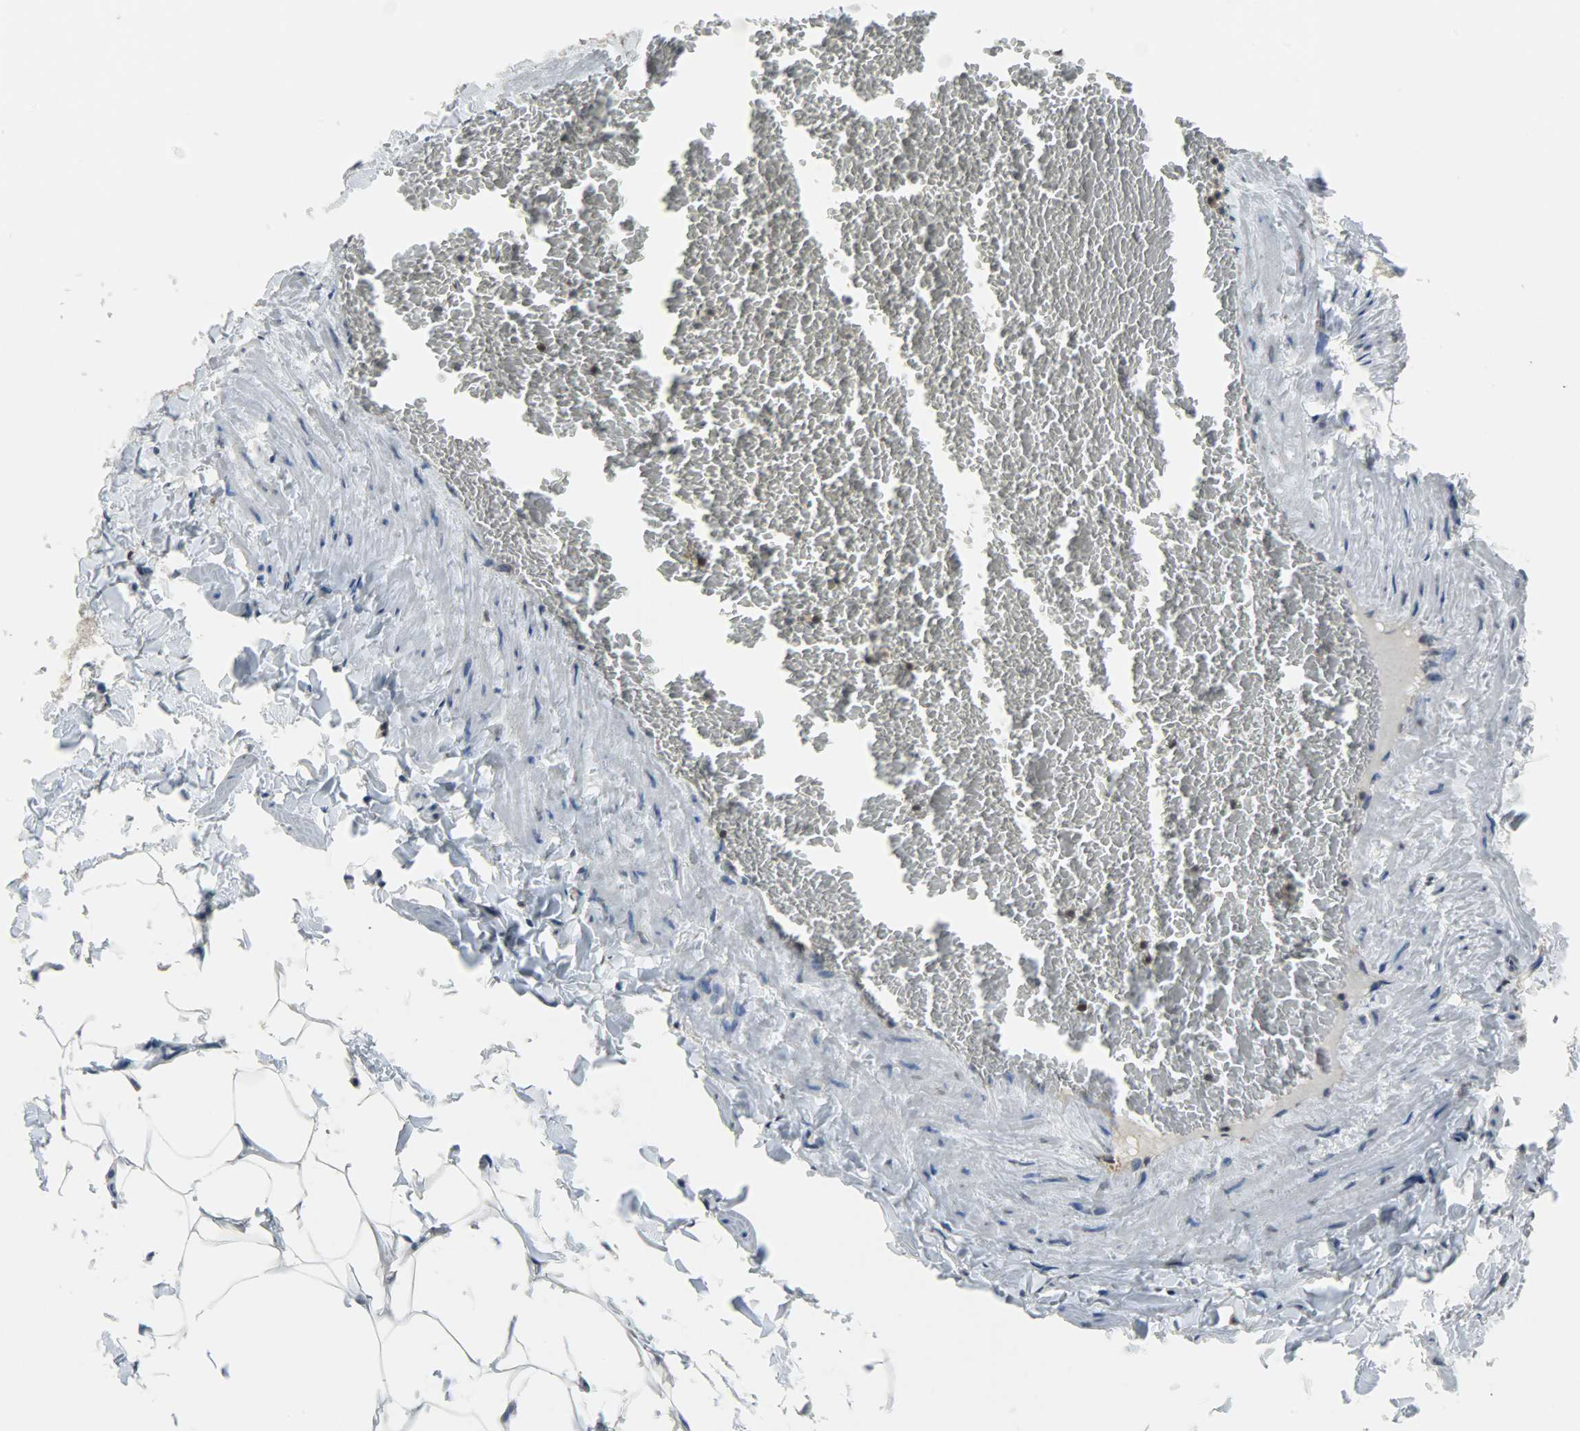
{"staining": {"intensity": "weak", "quantity": "25%-75%", "location": "cytoplasmic/membranous"}, "tissue": "adipose tissue", "cell_type": "Adipocytes", "image_type": "normal", "snomed": [{"axis": "morphology", "description": "Normal tissue, NOS"}, {"axis": "topography", "description": "Vascular tissue"}], "caption": "Adipose tissue stained with DAB IHC displays low levels of weak cytoplasmic/membranous positivity in approximately 25%-75% of adipocytes.", "gene": "TRIM21", "patient": {"sex": "male", "age": 41}}